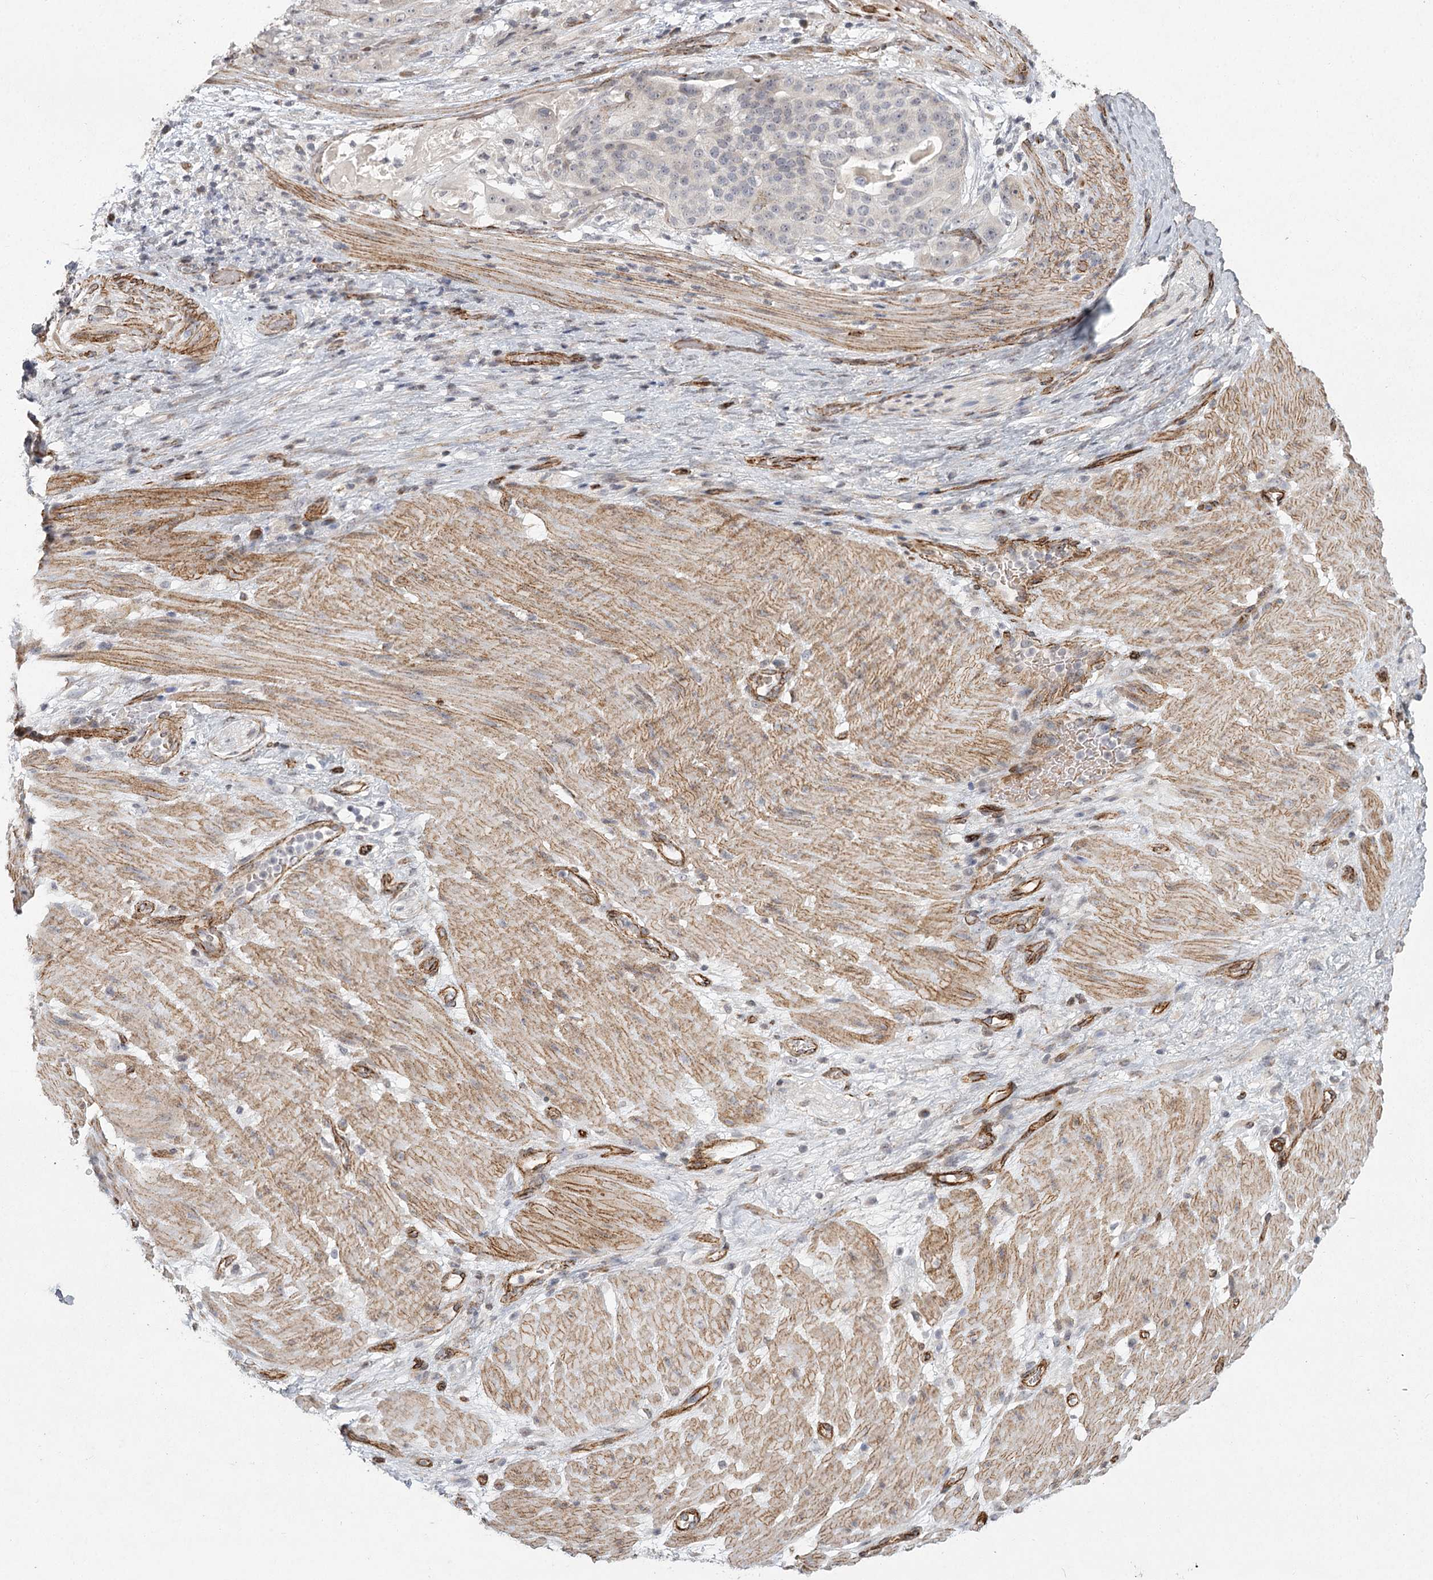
{"staining": {"intensity": "negative", "quantity": "none", "location": "none"}, "tissue": "stomach cancer", "cell_type": "Tumor cells", "image_type": "cancer", "snomed": [{"axis": "morphology", "description": "Adenocarcinoma, NOS"}, {"axis": "topography", "description": "Stomach"}], "caption": "Stomach adenocarcinoma was stained to show a protein in brown. There is no significant expression in tumor cells. (IHC, brightfield microscopy, high magnification).", "gene": "MEPE", "patient": {"sex": "male", "age": 48}}